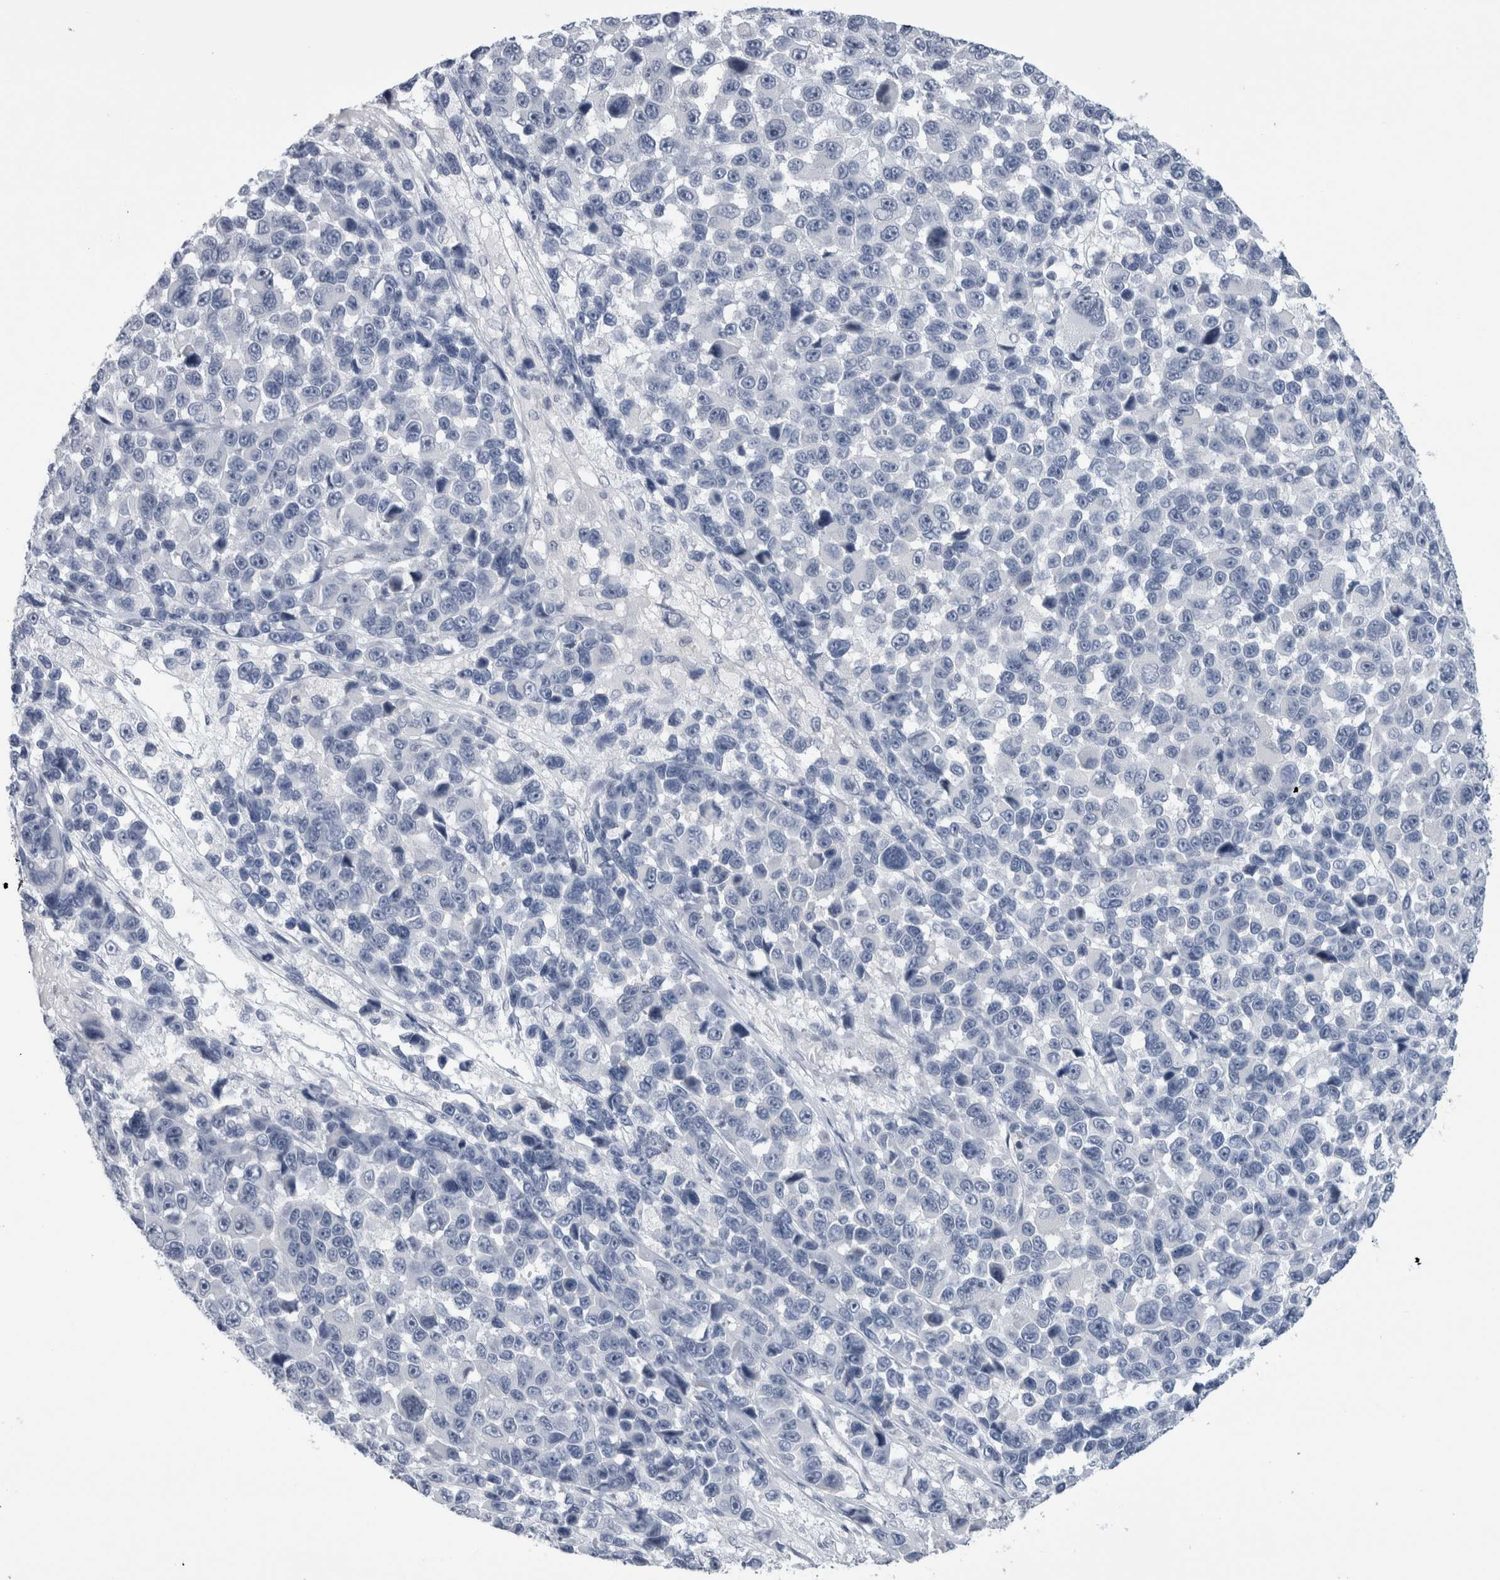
{"staining": {"intensity": "negative", "quantity": "none", "location": "none"}, "tissue": "melanoma", "cell_type": "Tumor cells", "image_type": "cancer", "snomed": [{"axis": "morphology", "description": "Malignant melanoma, NOS"}, {"axis": "topography", "description": "Skin"}], "caption": "IHC image of neoplastic tissue: human melanoma stained with DAB exhibits no significant protein positivity in tumor cells.", "gene": "ANKFY1", "patient": {"sex": "male", "age": 53}}